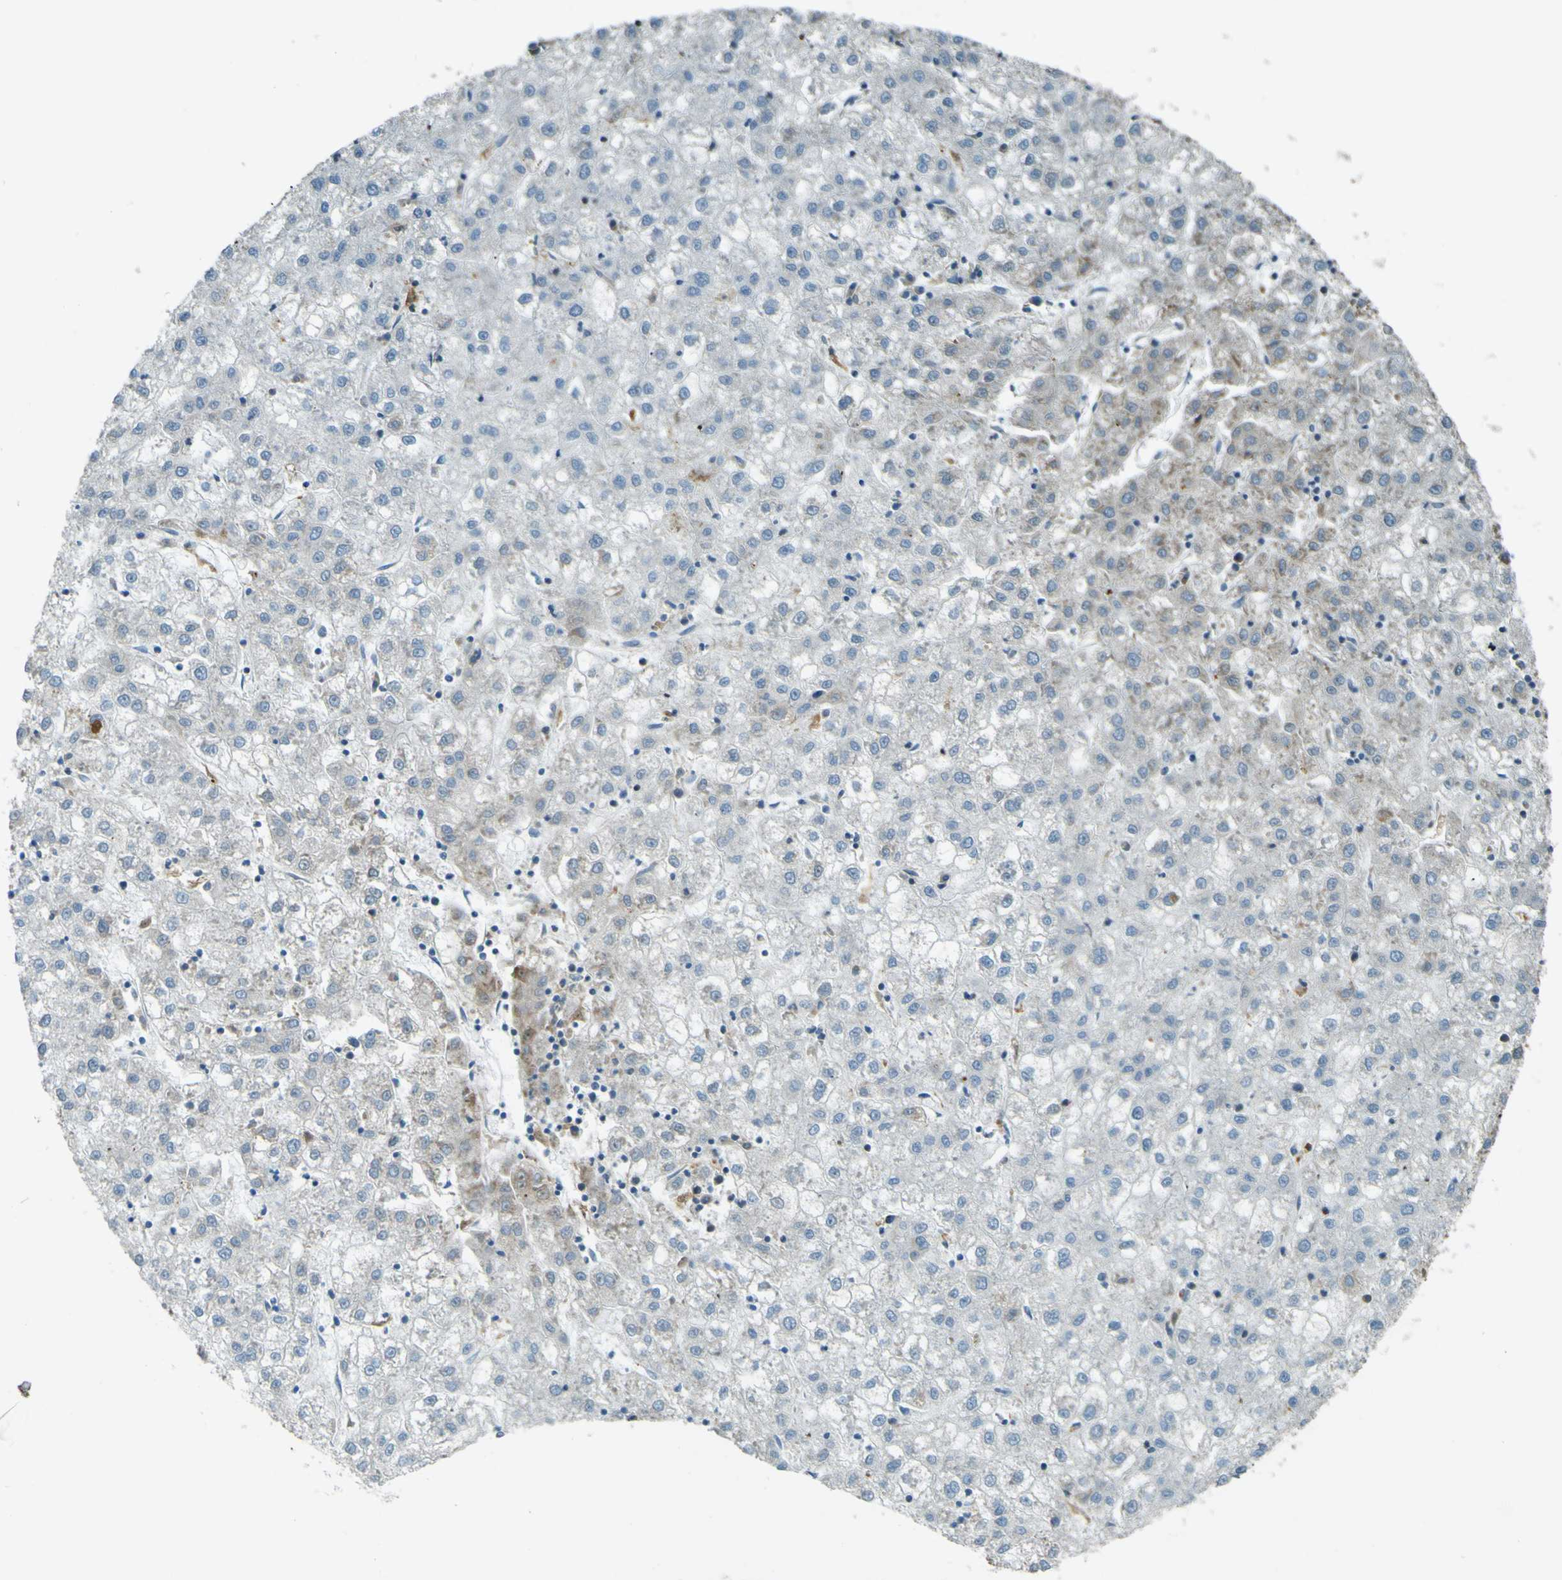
{"staining": {"intensity": "negative", "quantity": "none", "location": "none"}, "tissue": "liver cancer", "cell_type": "Tumor cells", "image_type": "cancer", "snomed": [{"axis": "morphology", "description": "Carcinoma, Hepatocellular, NOS"}, {"axis": "topography", "description": "Liver"}], "caption": "Immunohistochemistry (IHC) image of human liver cancer (hepatocellular carcinoma) stained for a protein (brown), which displays no staining in tumor cells.", "gene": "LPCAT1", "patient": {"sex": "male", "age": 72}}